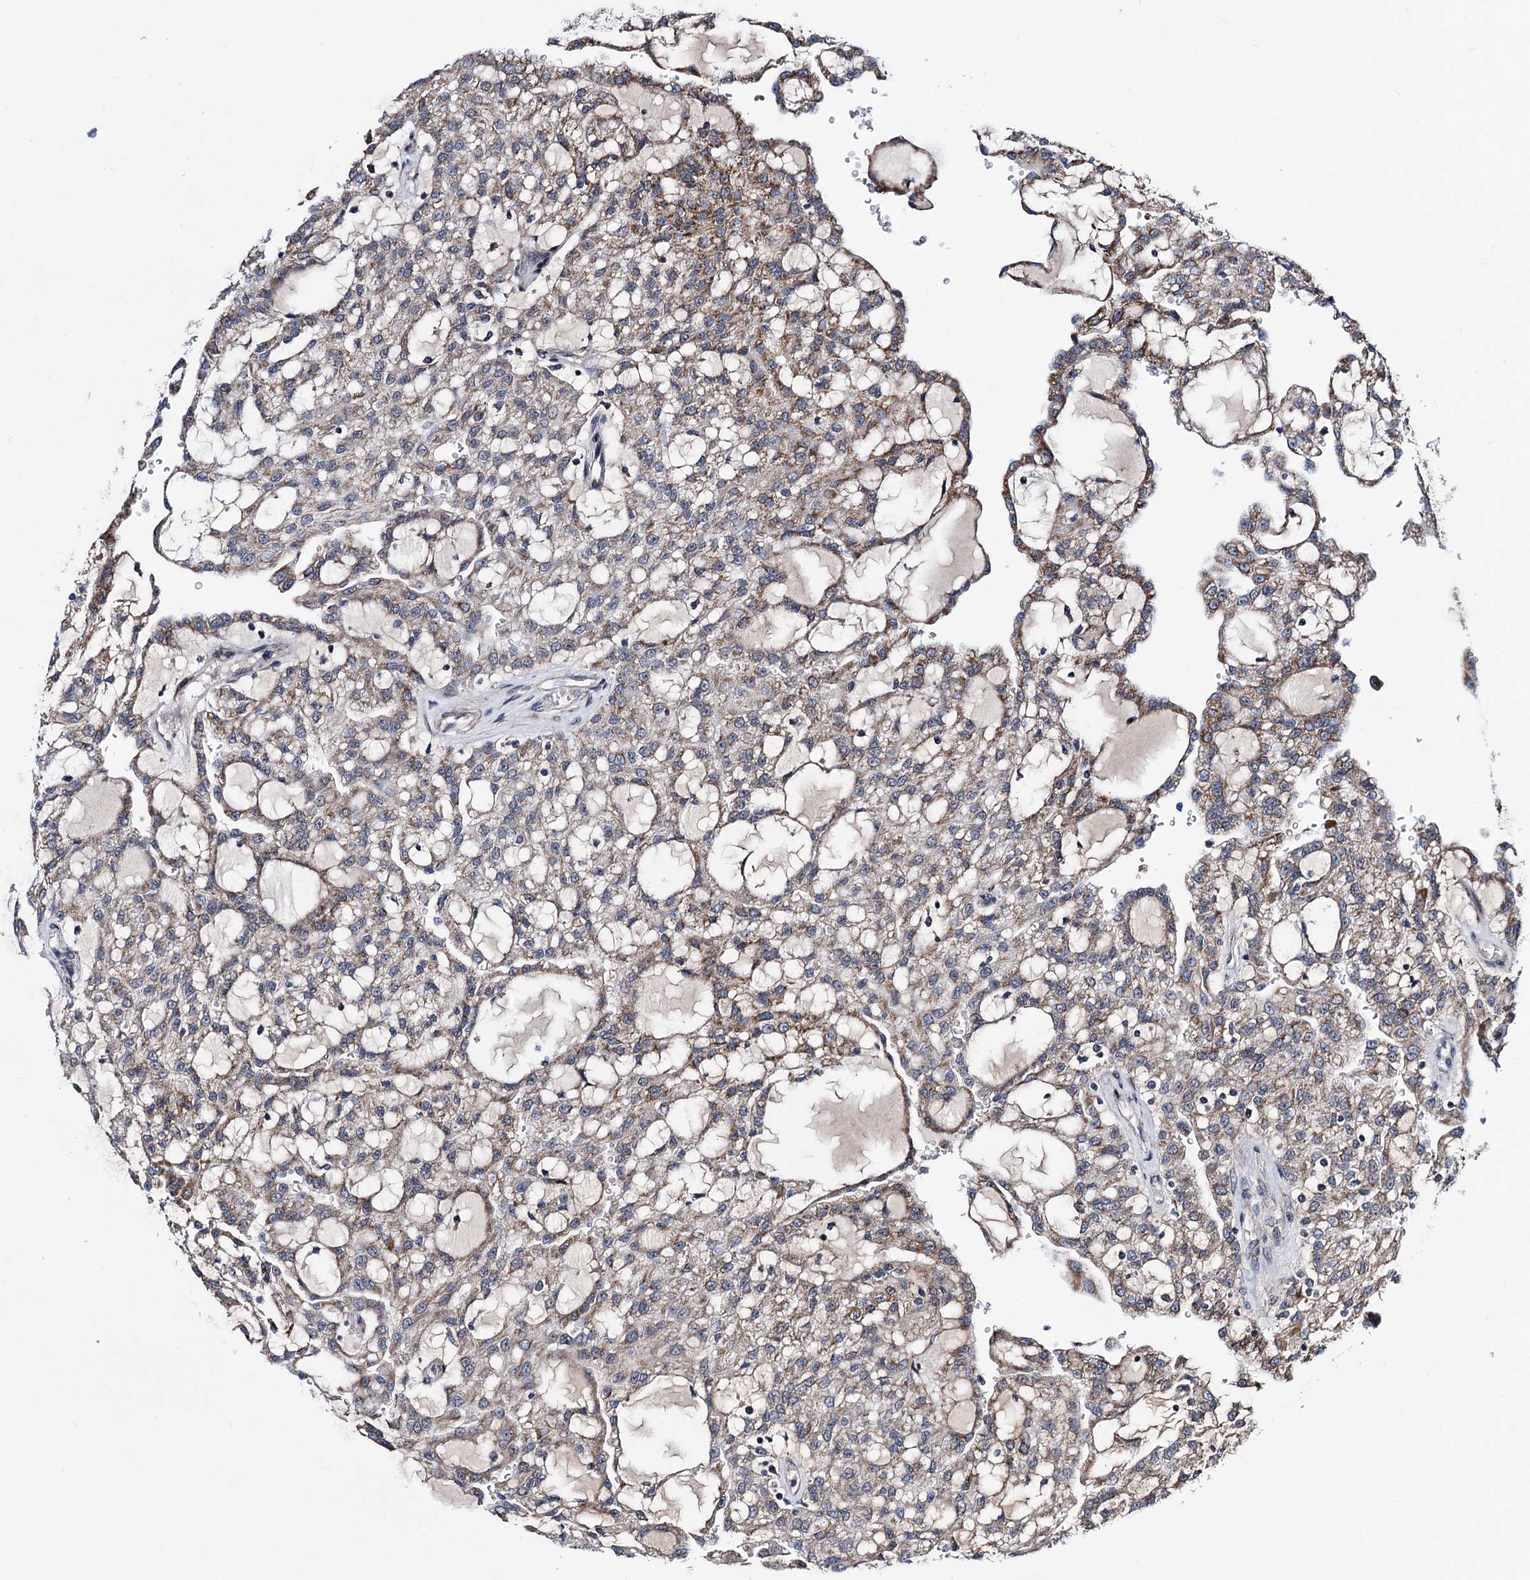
{"staining": {"intensity": "moderate", "quantity": ">75%", "location": "cytoplasmic/membranous"}, "tissue": "renal cancer", "cell_type": "Tumor cells", "image_type": "cancer", "snomed": [{"axis": "morphology", "description": "Adenocarcinoma, NOS"}, {"axis": "topography", "description": "Kidney"}], "caption": "DAB immunohistochemical staining of adenocarcinoma (renal) displays moderate cytoplasmic/membranous protein staining in about >75% of tumor cells.", "gene": "COA4", "patient": {"sex": "male", "age": 63}}